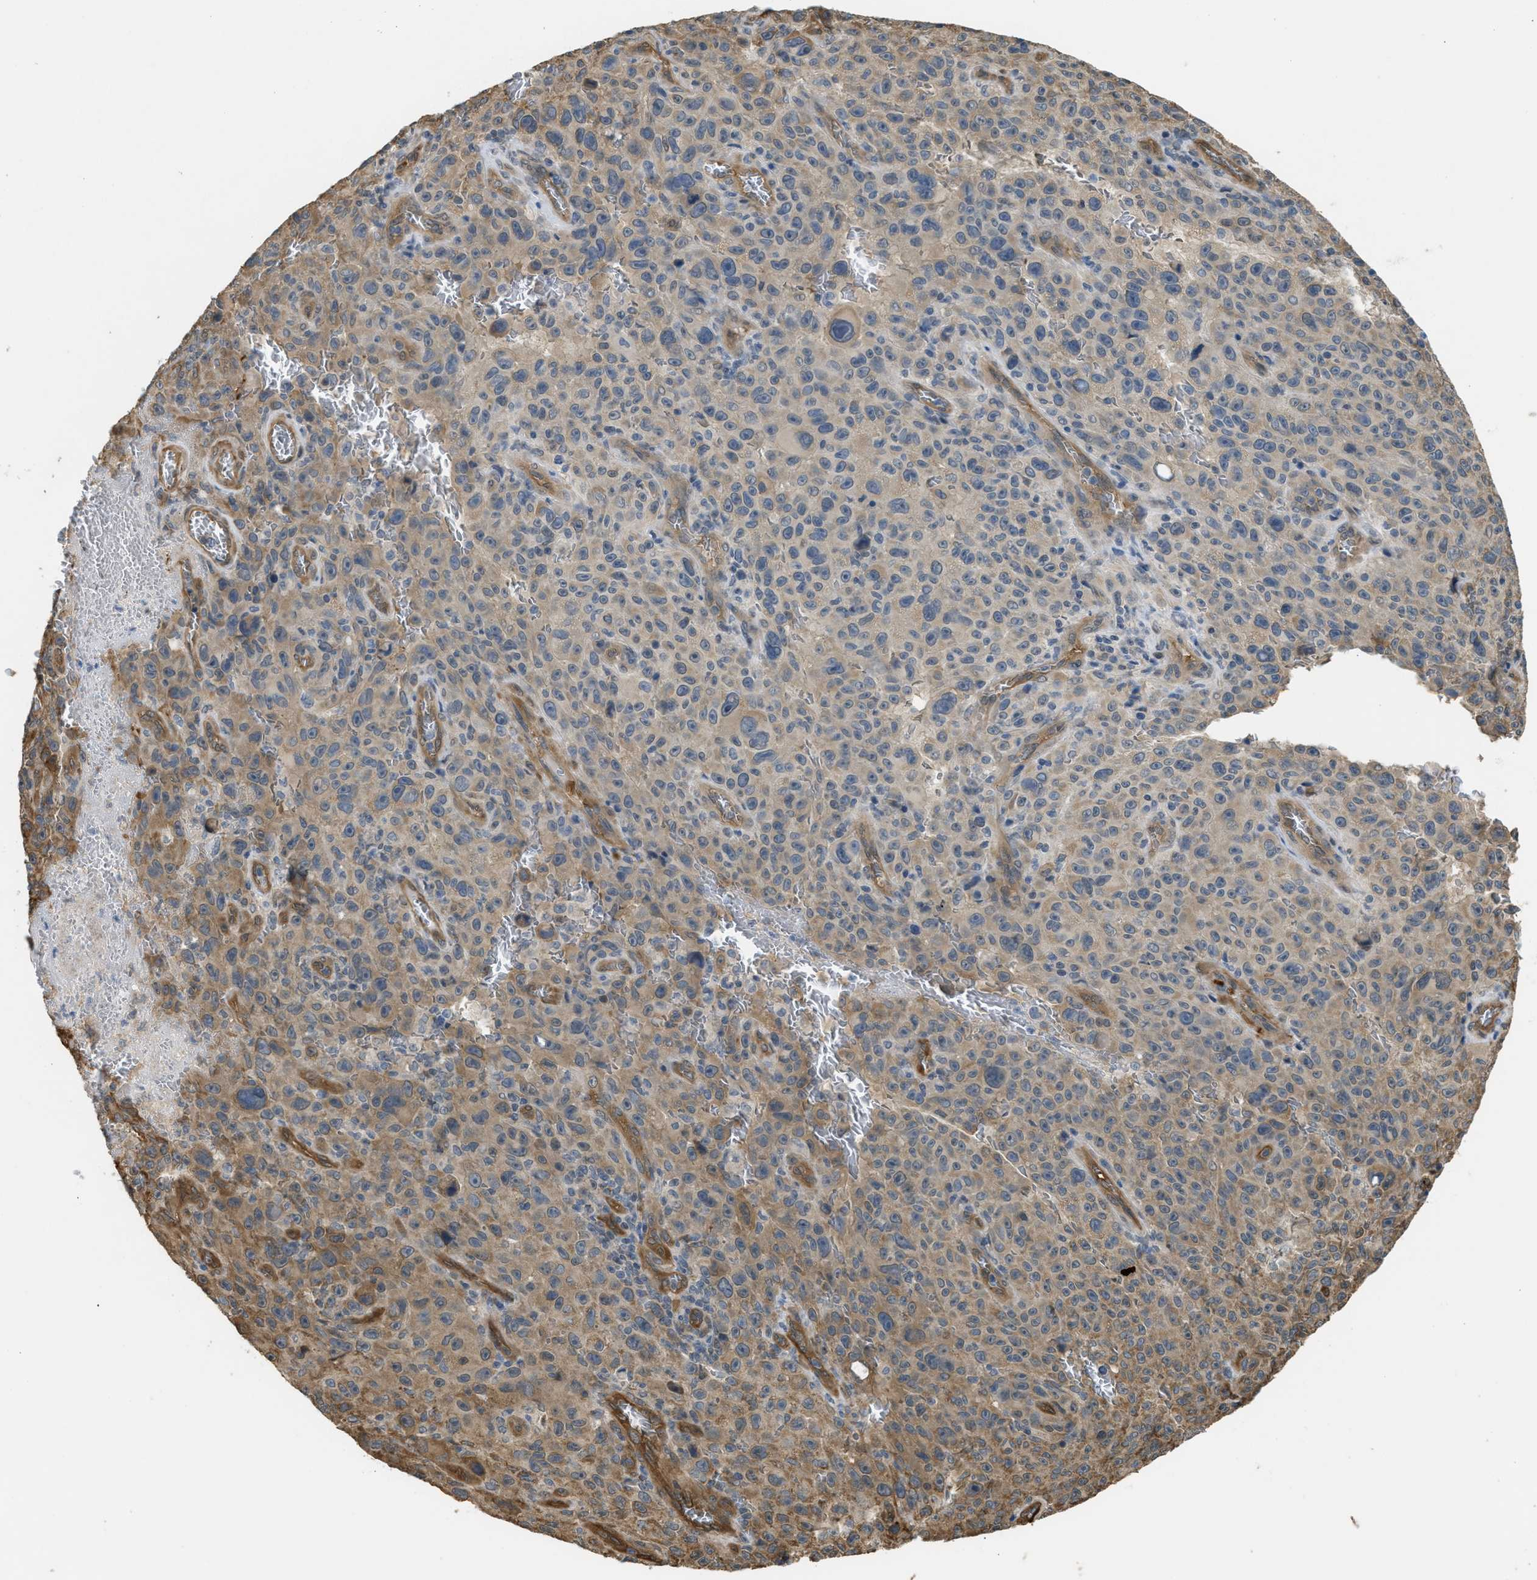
{"staining": {"intensity": "weak", "quantity": "25%-75%", "location": "cytoplasmic/membranous"}, "tissue": "melanoma", "cell_type": "Tumor cells", "image_type": "cancer", "snomed": [{"axis": "morphology", "description": "Malignant melanoma, NOS"}, {"axis": "topography", "description": "Skin"}], "caption": "Approximately 25%-75% of tumor cells in melanoma exhibit weak cytoplasmic/membranous protein positivity as visualized by brown immunohistochemical staining.", "gene": "BAG3", "patient": {"sex": "female", "age": 82}}